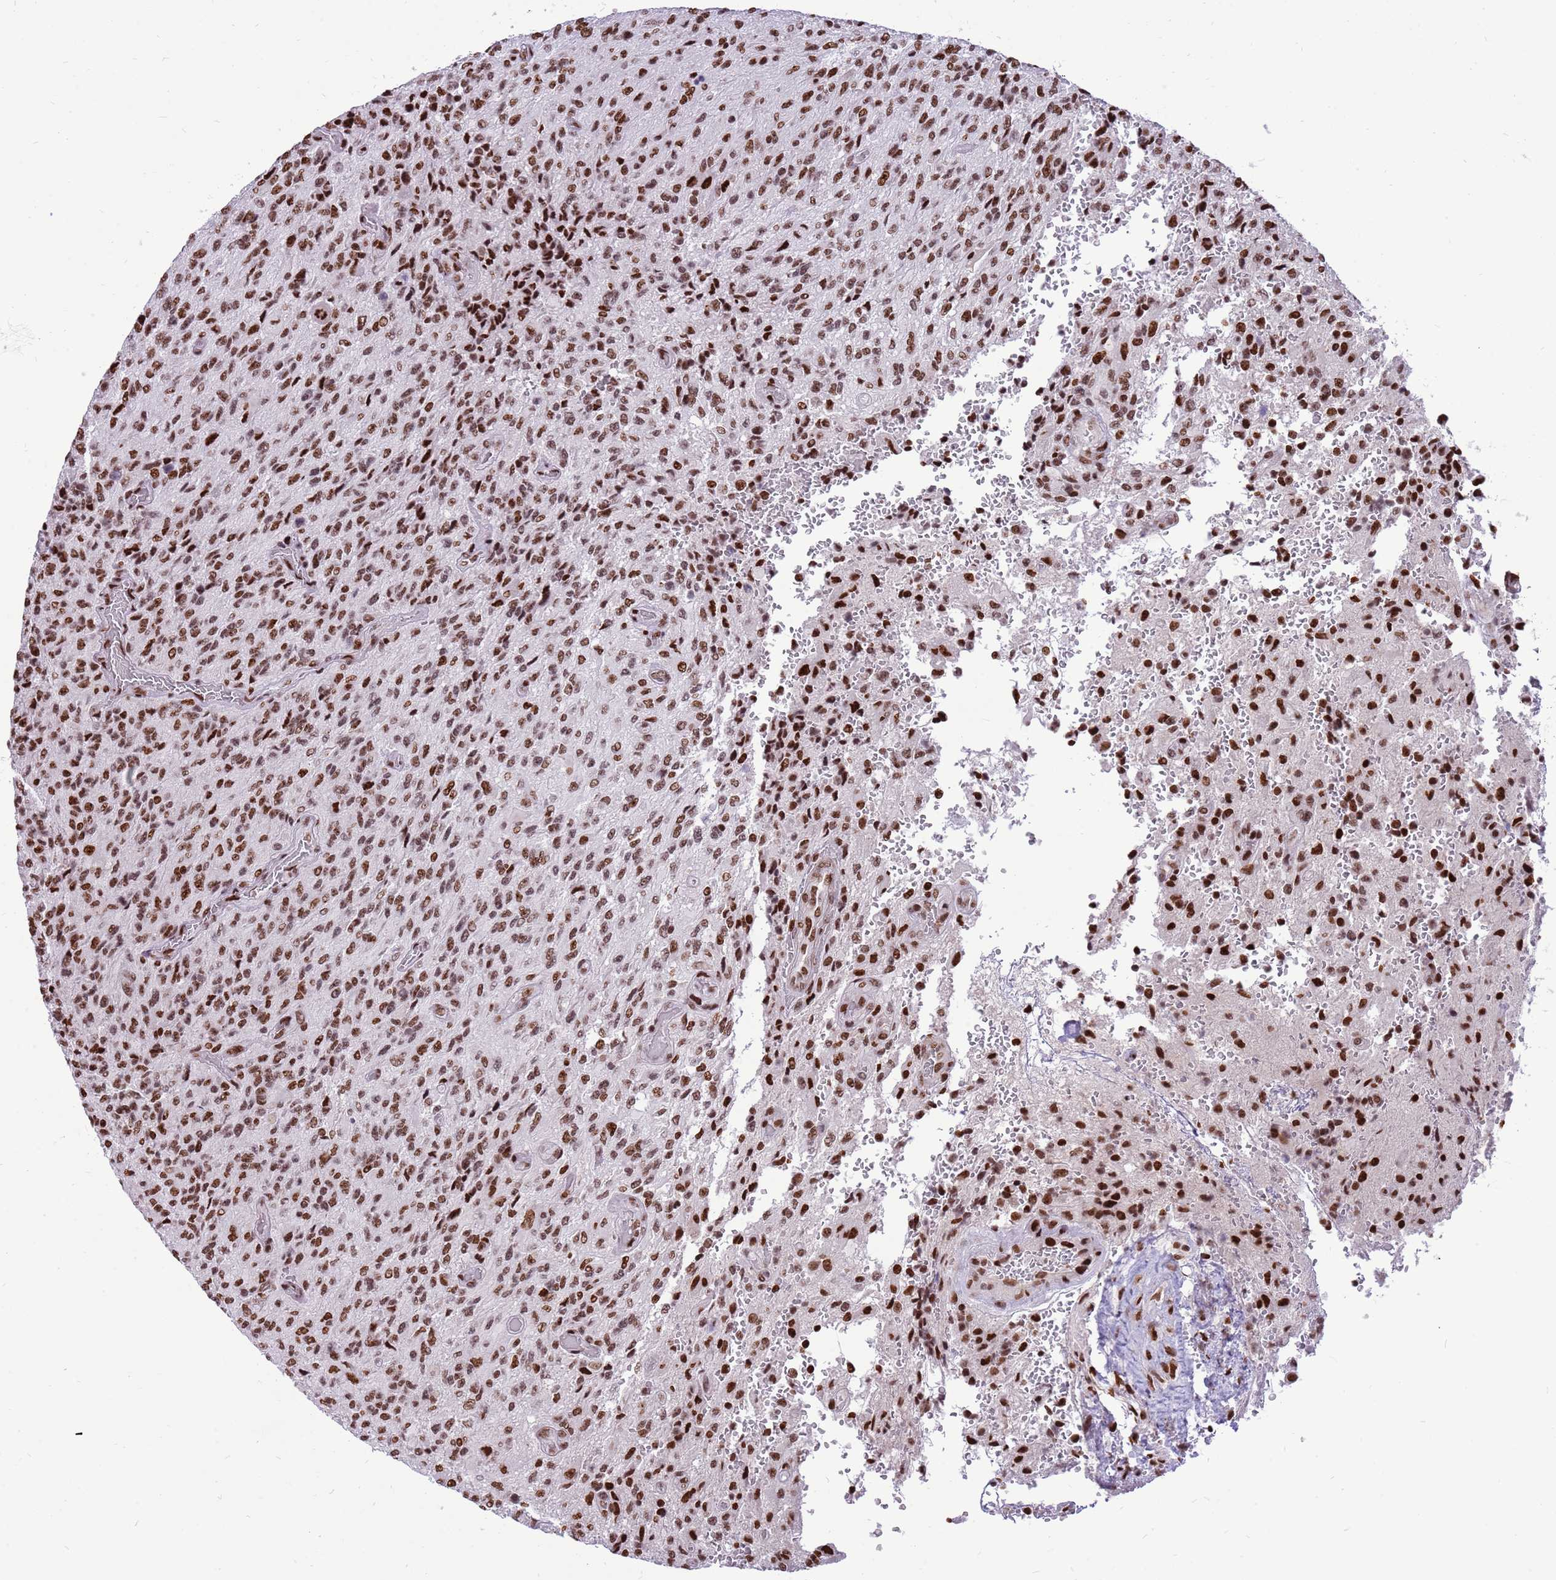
{"staining": {"intensity": "moderate", "quantity": ">75%", "location": "nuclear"}, "tissue": "glioma", "cell_type": "Tumor cells", "image_type": "cancer", "snomed": [{"axis": "morphology", "description": "Normal tissue, NOS"}, {"axis": "morphology", "description": "Glioma, malignant, High grade"}, {"axis": "topography", "description": "Cerebral cortex"}], "caption": "Immunohistochemistry micrograph of neoplastic tissue: human glioma stained using immunohistochemistry (IHC) exhibits medium levels of moderate protein expression localized specifically in the nuclear of tumor cells, appearing as a nuclear brown color.", "gene": "WASHC4", "patient": {"sex": "male", "age": 56}}